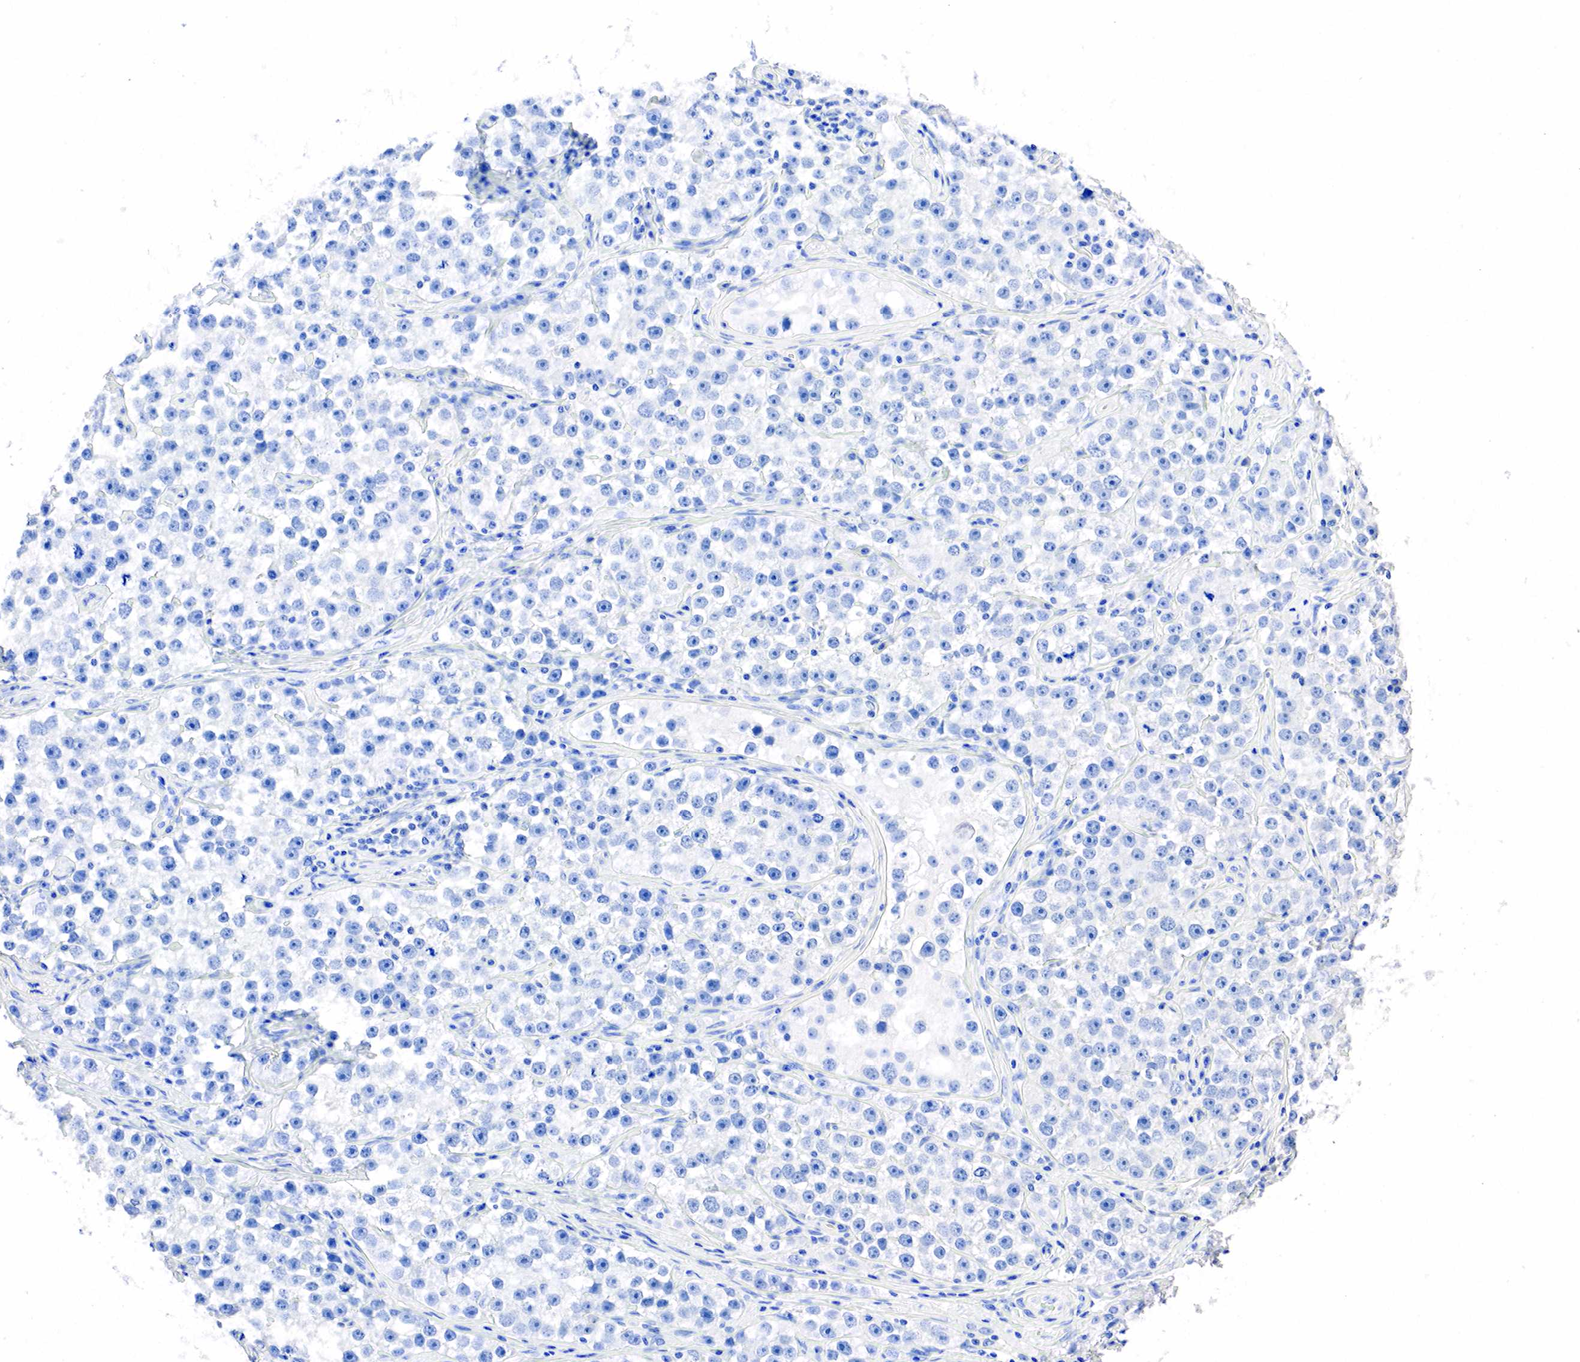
{"staining": {"intensity": "negative", "quantity": "none", "location": "none"}, "tissue": "testis cancer", "cell_type": "Tumor cells", "image_type": "cancer", "snomed": [{"axis": "morphology", "description": "Seminoma, NOS"}, {"axis": "topography", "description": "Testis"}], "caption": "Immunohistochemistry image of neoplastic tissue: seminoma (testis) stained with DAB (3,3'-diaminobenzidine) displays no significant protein staining in tumor cells.", "gene": "SST", "patient": {"sex": "male", "age": 32}}